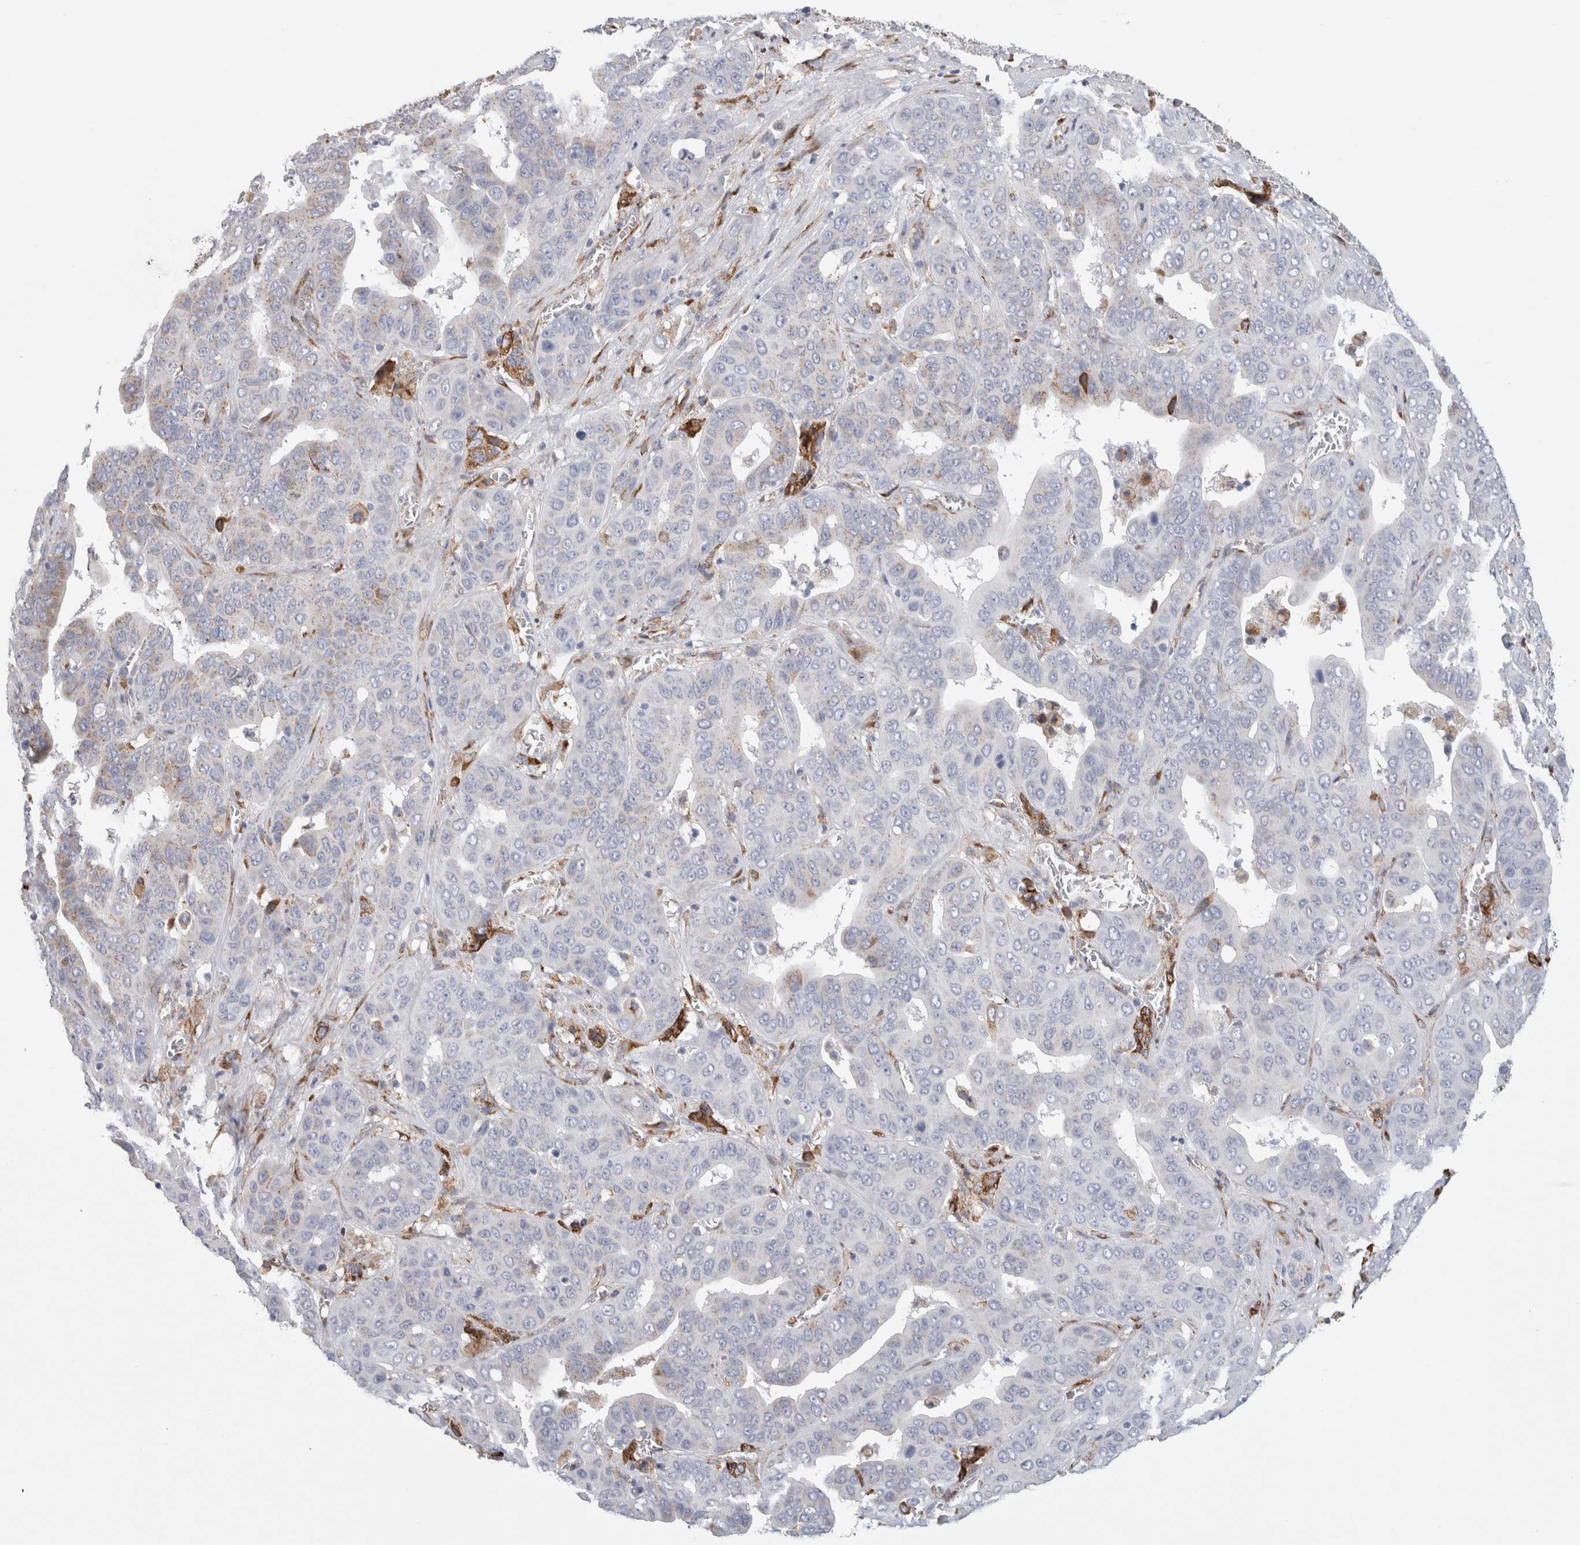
{"staining": {"intensity": "weak", "quantity": "<25%", "location": "cytoplasmic/membranous"}, "tissue": "liver cancer", "cell_type": "Tumor cells", "image_type": "cancer", "snomed": [{"axis": "morphology", "description": "Cholangiocarcinoma"}, {"axis": "topography", "description": "Liver"}], "caption": "Image shows no protein staining in tumor cells of liver cancer tissue.", "gene": "MCFD2", "patient": {"sex": "female", "age": 52}}